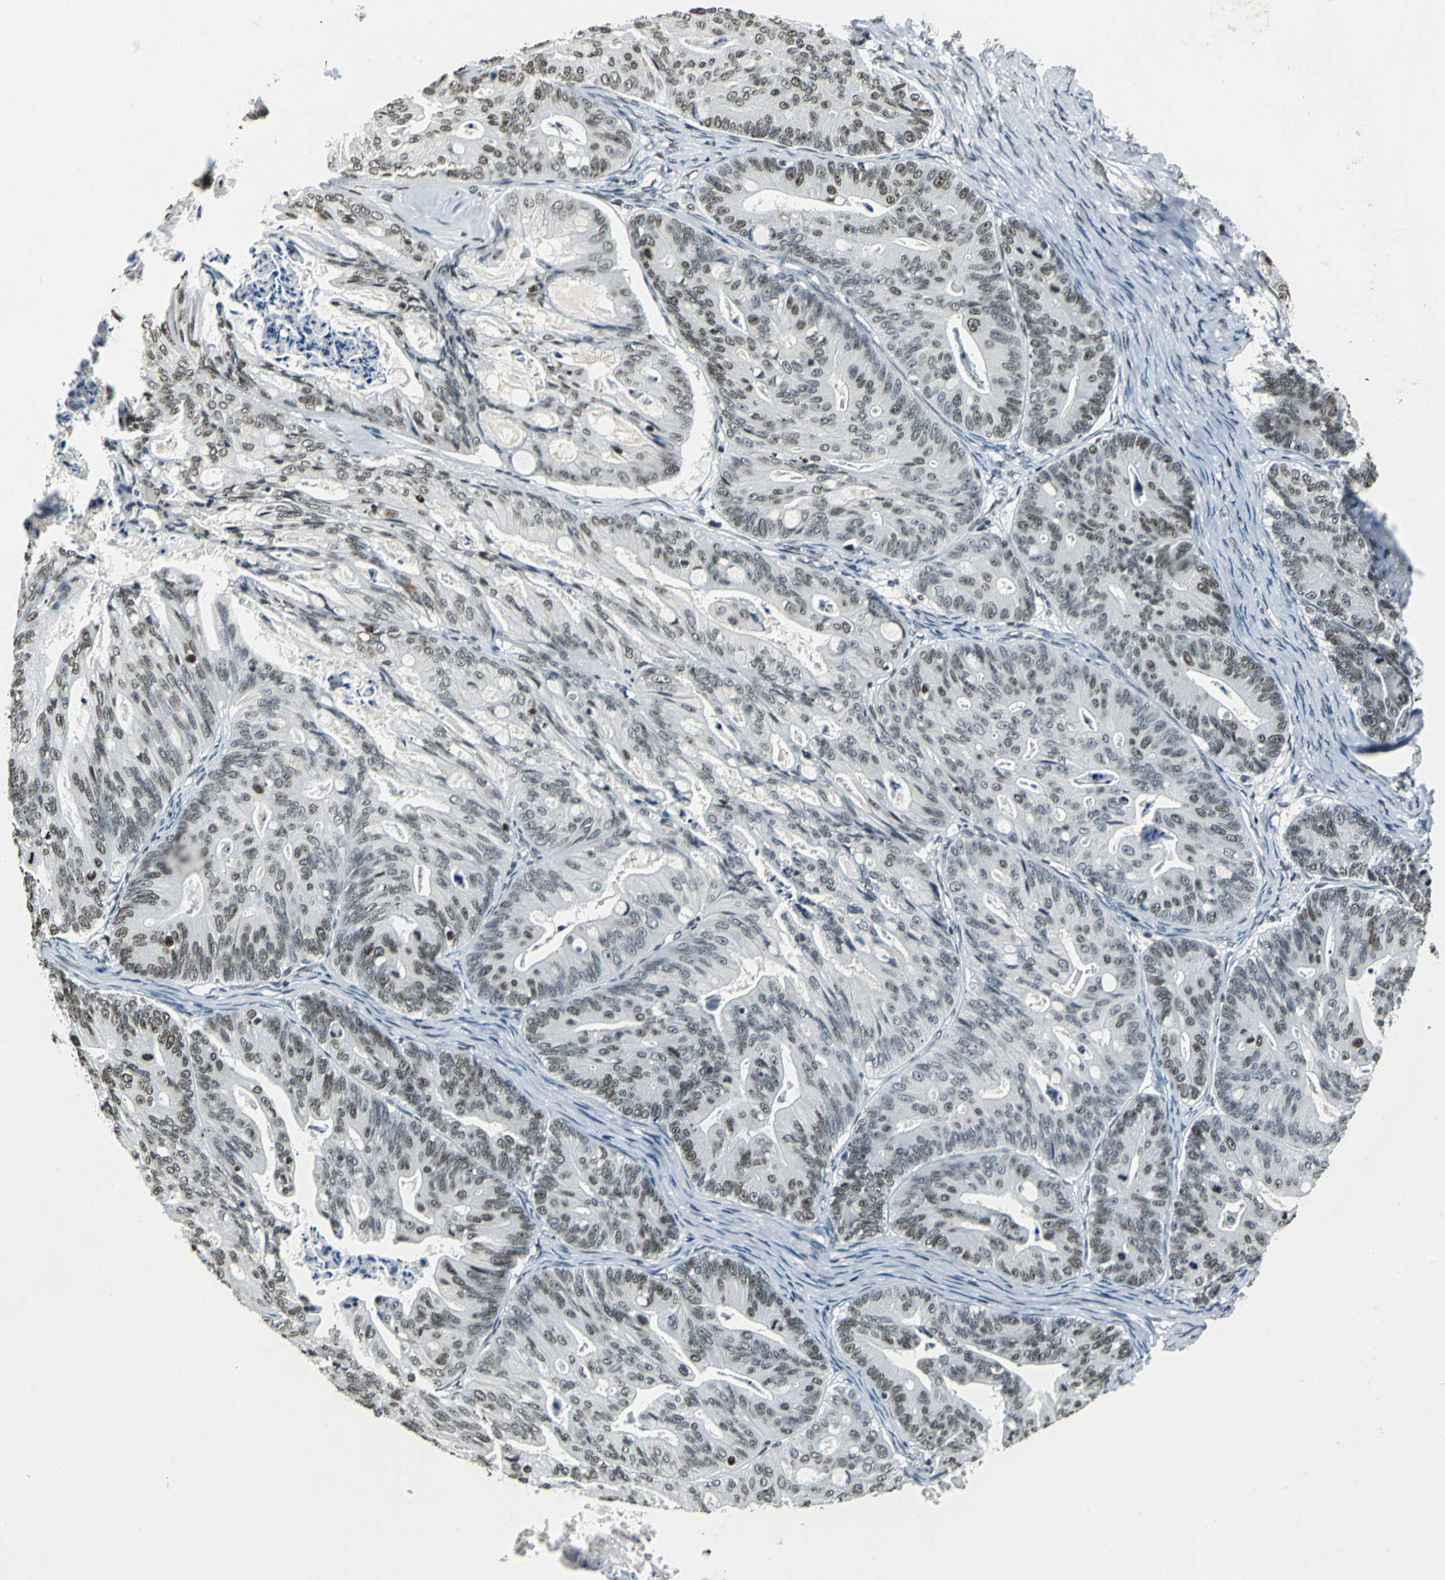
{"staining": {"intensity": "moderate", "quantity": ">75%", "location": "nuclear"}, "tissue": "ovarian cancer", "cell_type": "Tumor cells", "image_type": "cancer", "snomed": [{"axis": "morphology", "description": "Cystadenocarcinoma, mucinous, NOS"}, {"axis": "topography", "description": "Ovary"}], "caption": "Human ovarian cancer stained for a protein (brown) demonstrates moderate nuclear positive staining in about >75% of tumor cells.", "gene": "MCM4", "patient": {"sex": "female", "age": 36}}